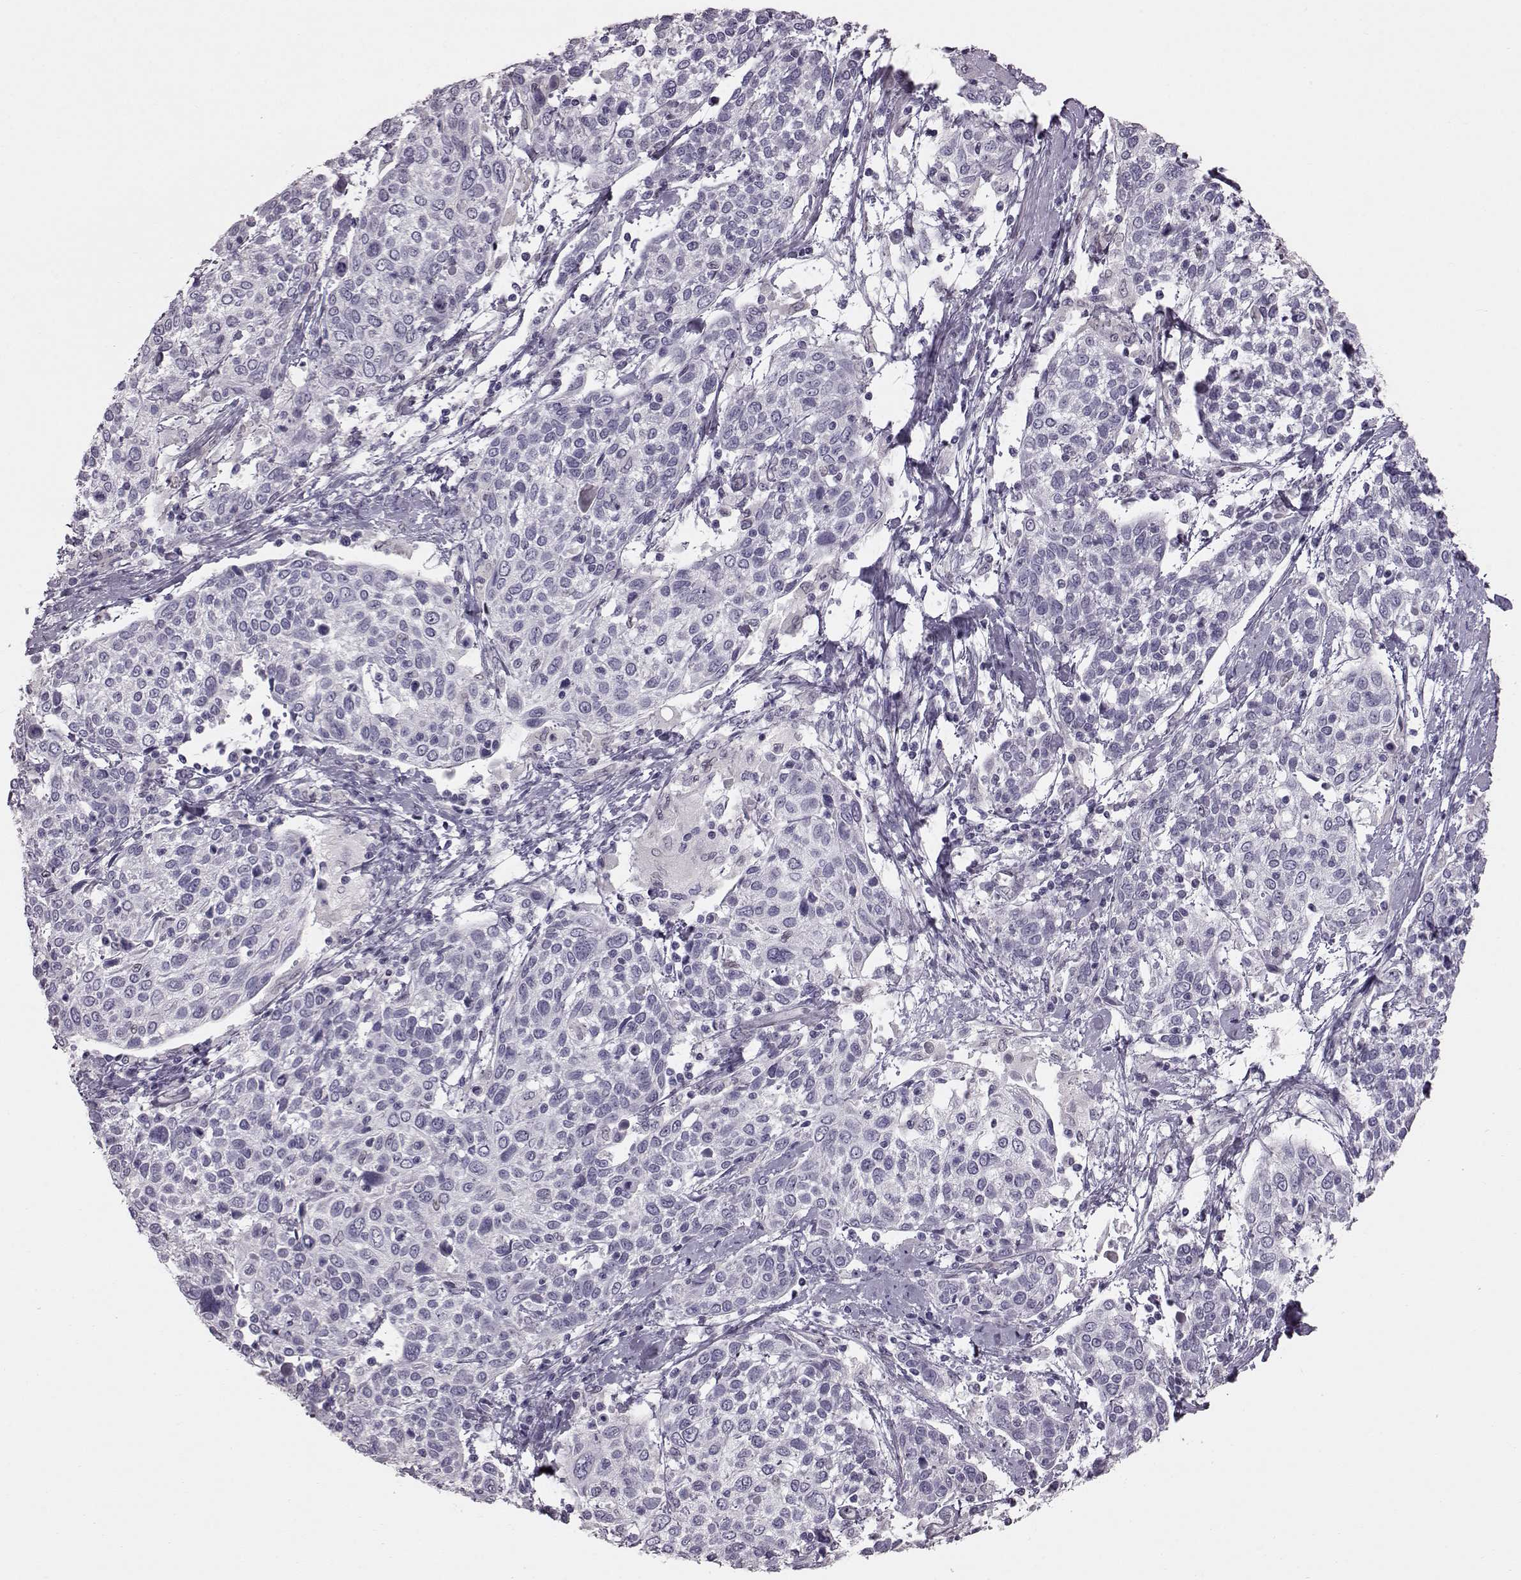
{"staining": {"intensity": "negative", "quantity": "none", "location": "none"}, "tissue": "cervical cancer", "cell_type": "Tumor cells", "image_type": "cancer", "snomed": [{"axis": "morphology", "description": "Squamous cell carcinoma, NOS"}, {"axis": "topography", "description": "Cervix"}], "caption": "Tumor cells show no significant expression in cervical cancer.", "gene": "TCHHL1", "patient": {"sex": "female", "age": 61}}